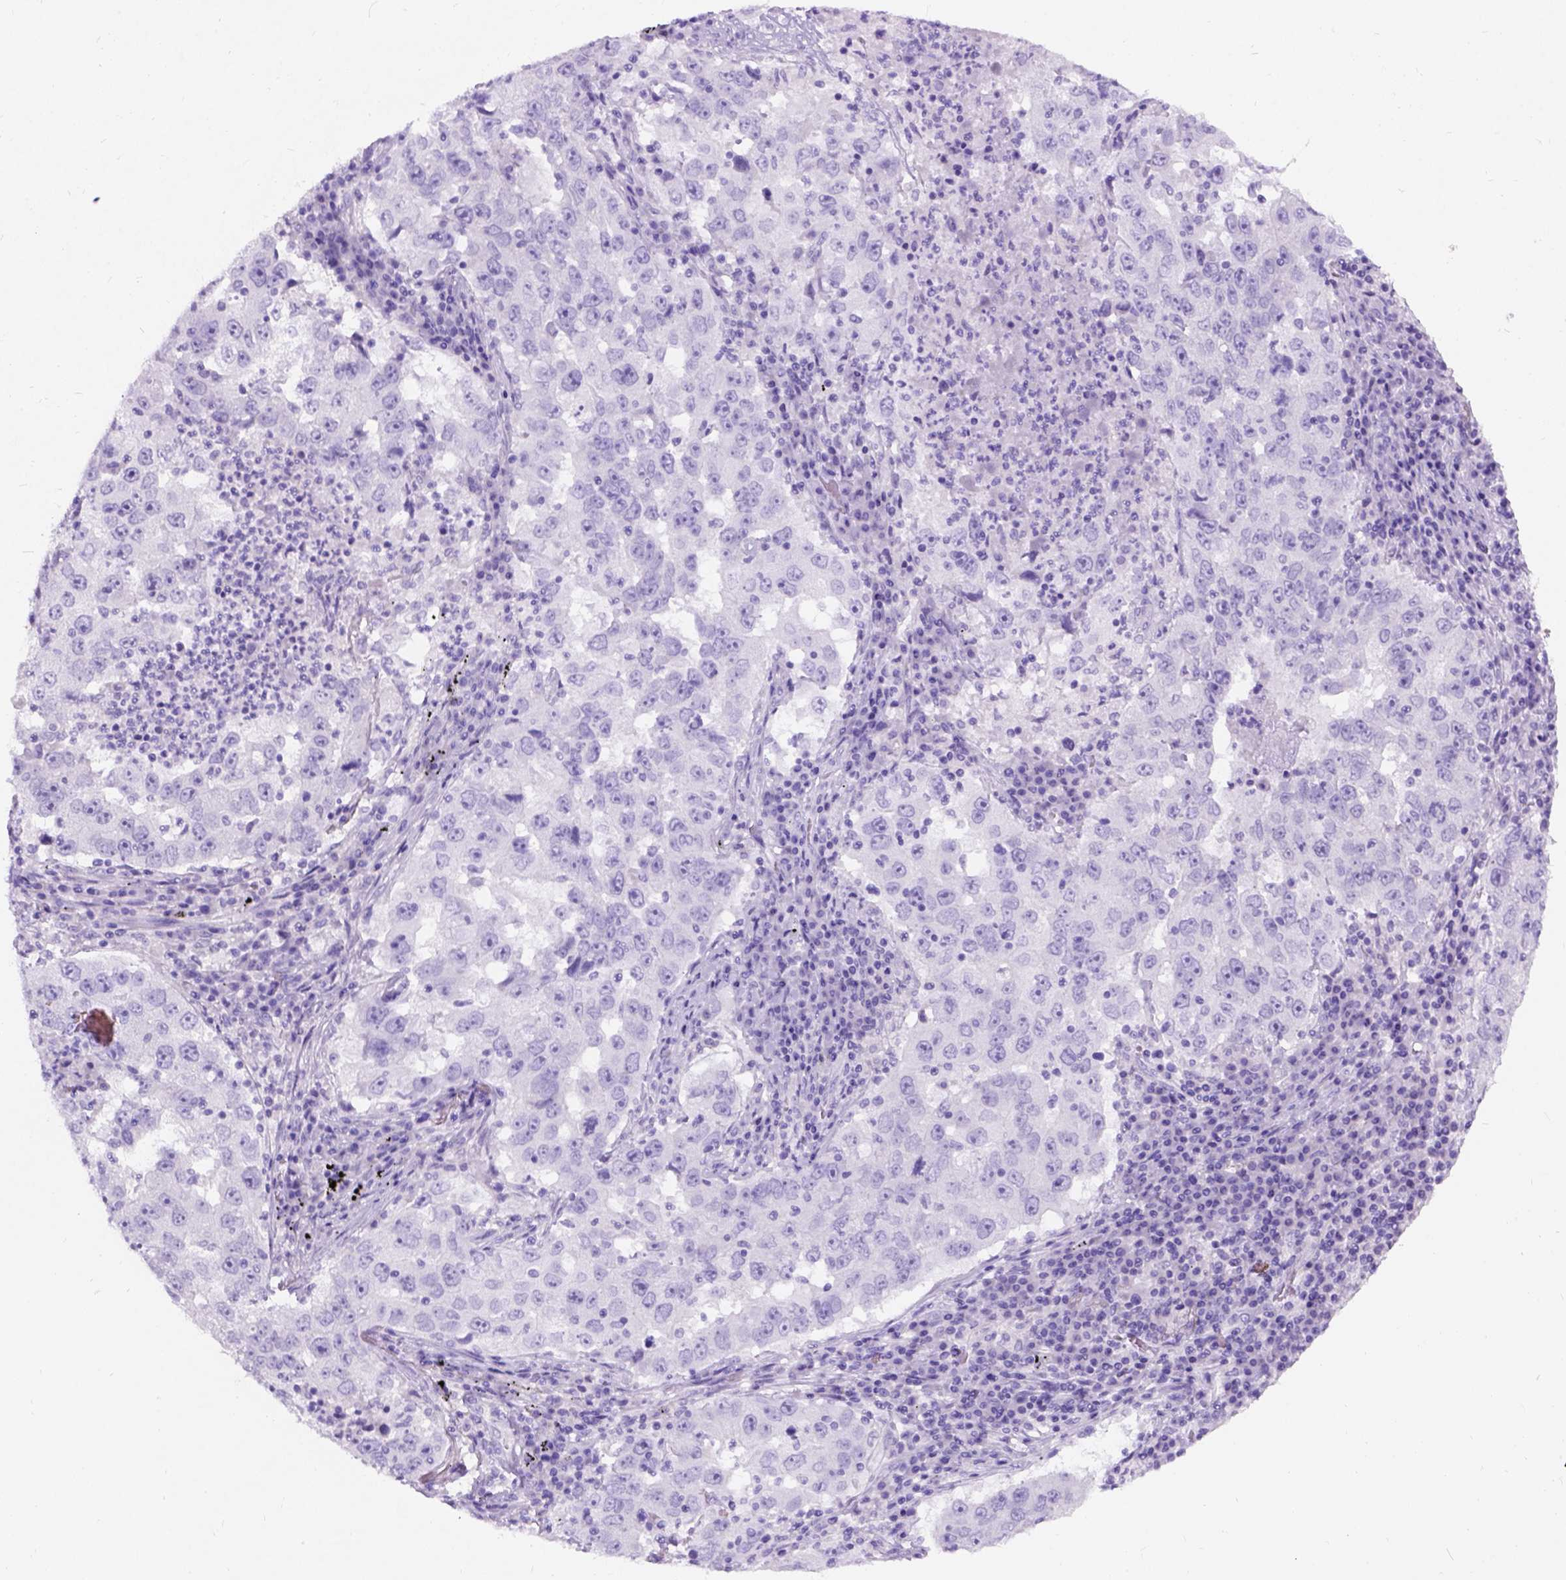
{"staining": {"intensity": "negative", "quantity": "none", "location": "none"}, "tissue": "lung cancer", "cell_type": "Tumor cells", "image_type": "cancer", "snomed": [{"axis": "morphology", "description": "Adenocarcinoma, NOS"}, {"axis": "topography", "description": "Lung"}], "caption": "Immunohistochemistry histopathology image of lung cancer stained for a protein (brown), which exhibits no positivity in tumor cells.", "gene": "C7orf57", "patient": {"sex": "male", "age": 73}}